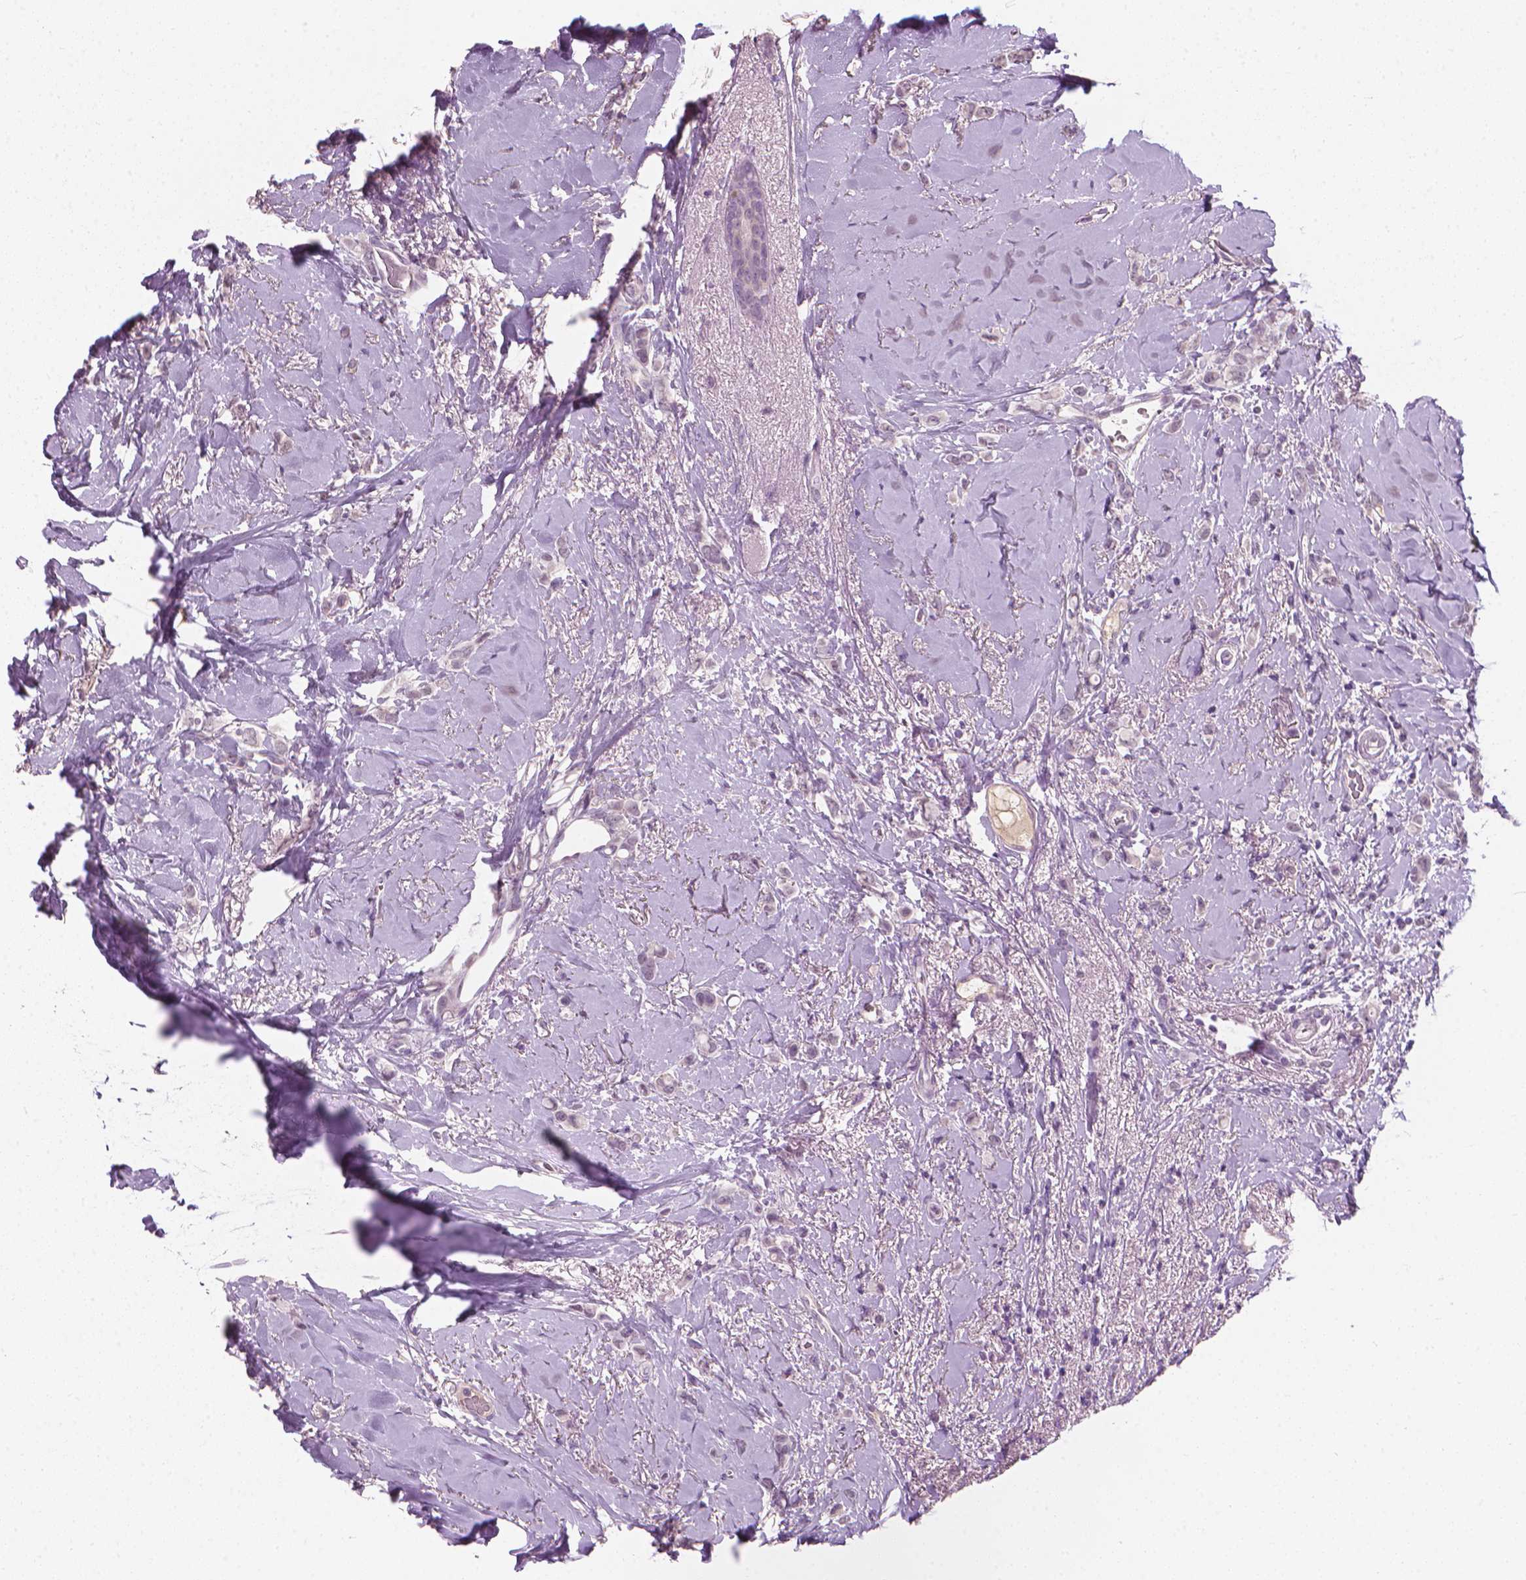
{"staining": {"intensity": "negative", "quantity": "none", "location": "none"}, "tissue": "breast cancer", "cell_type": "Tumor cells", "image_type": "cancer", "snomed": [{"axis": "morphology", "description": "Lobular carcinoma"}, {"axis": "topography", "description": "Breast"}], "caption": "Breast cancer stained for a protein using immunohistochemistry (IHC) shows no positivity tumor cells.", "gene": "SAXO2", "patient": {"sex": "female", "age": 66}}